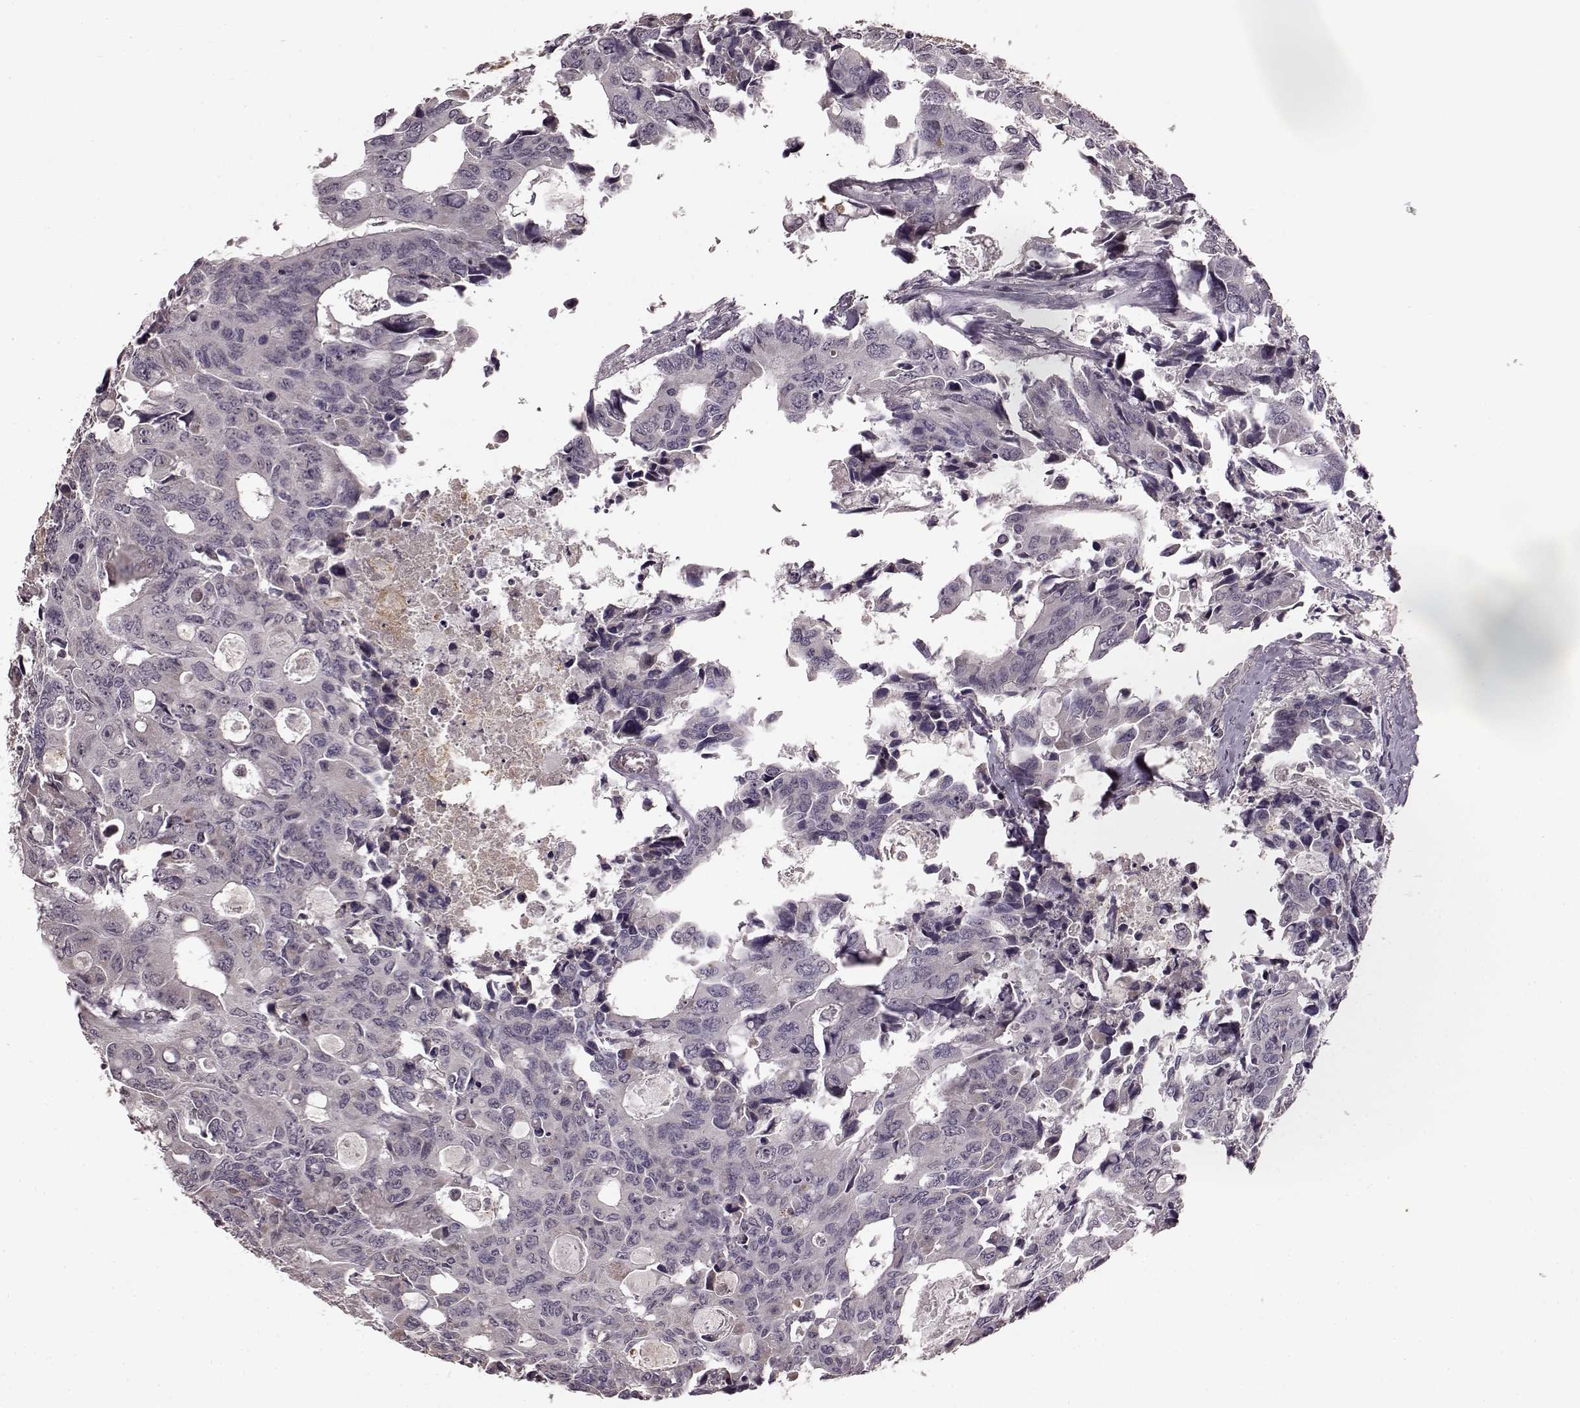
{"staining": {"intensity": "negative", "quantity": "none", "location": "none"}, "tissue": "colorectal cancer", "cell_type": "Tumor cells", "image_type": "cancer", "snomed": [{"axis": "morphology", "description": "Adenocarcinoma, NOS"}, {"axis": "topography", "description": "Rectum"}], "caption": "Immunohistochemical staining of human adenocarcinoma (colorectal) demonstrates no significant staining in tumor cells.", "gene": "NRL", "patient": {"sex": "male", "age": 76}}